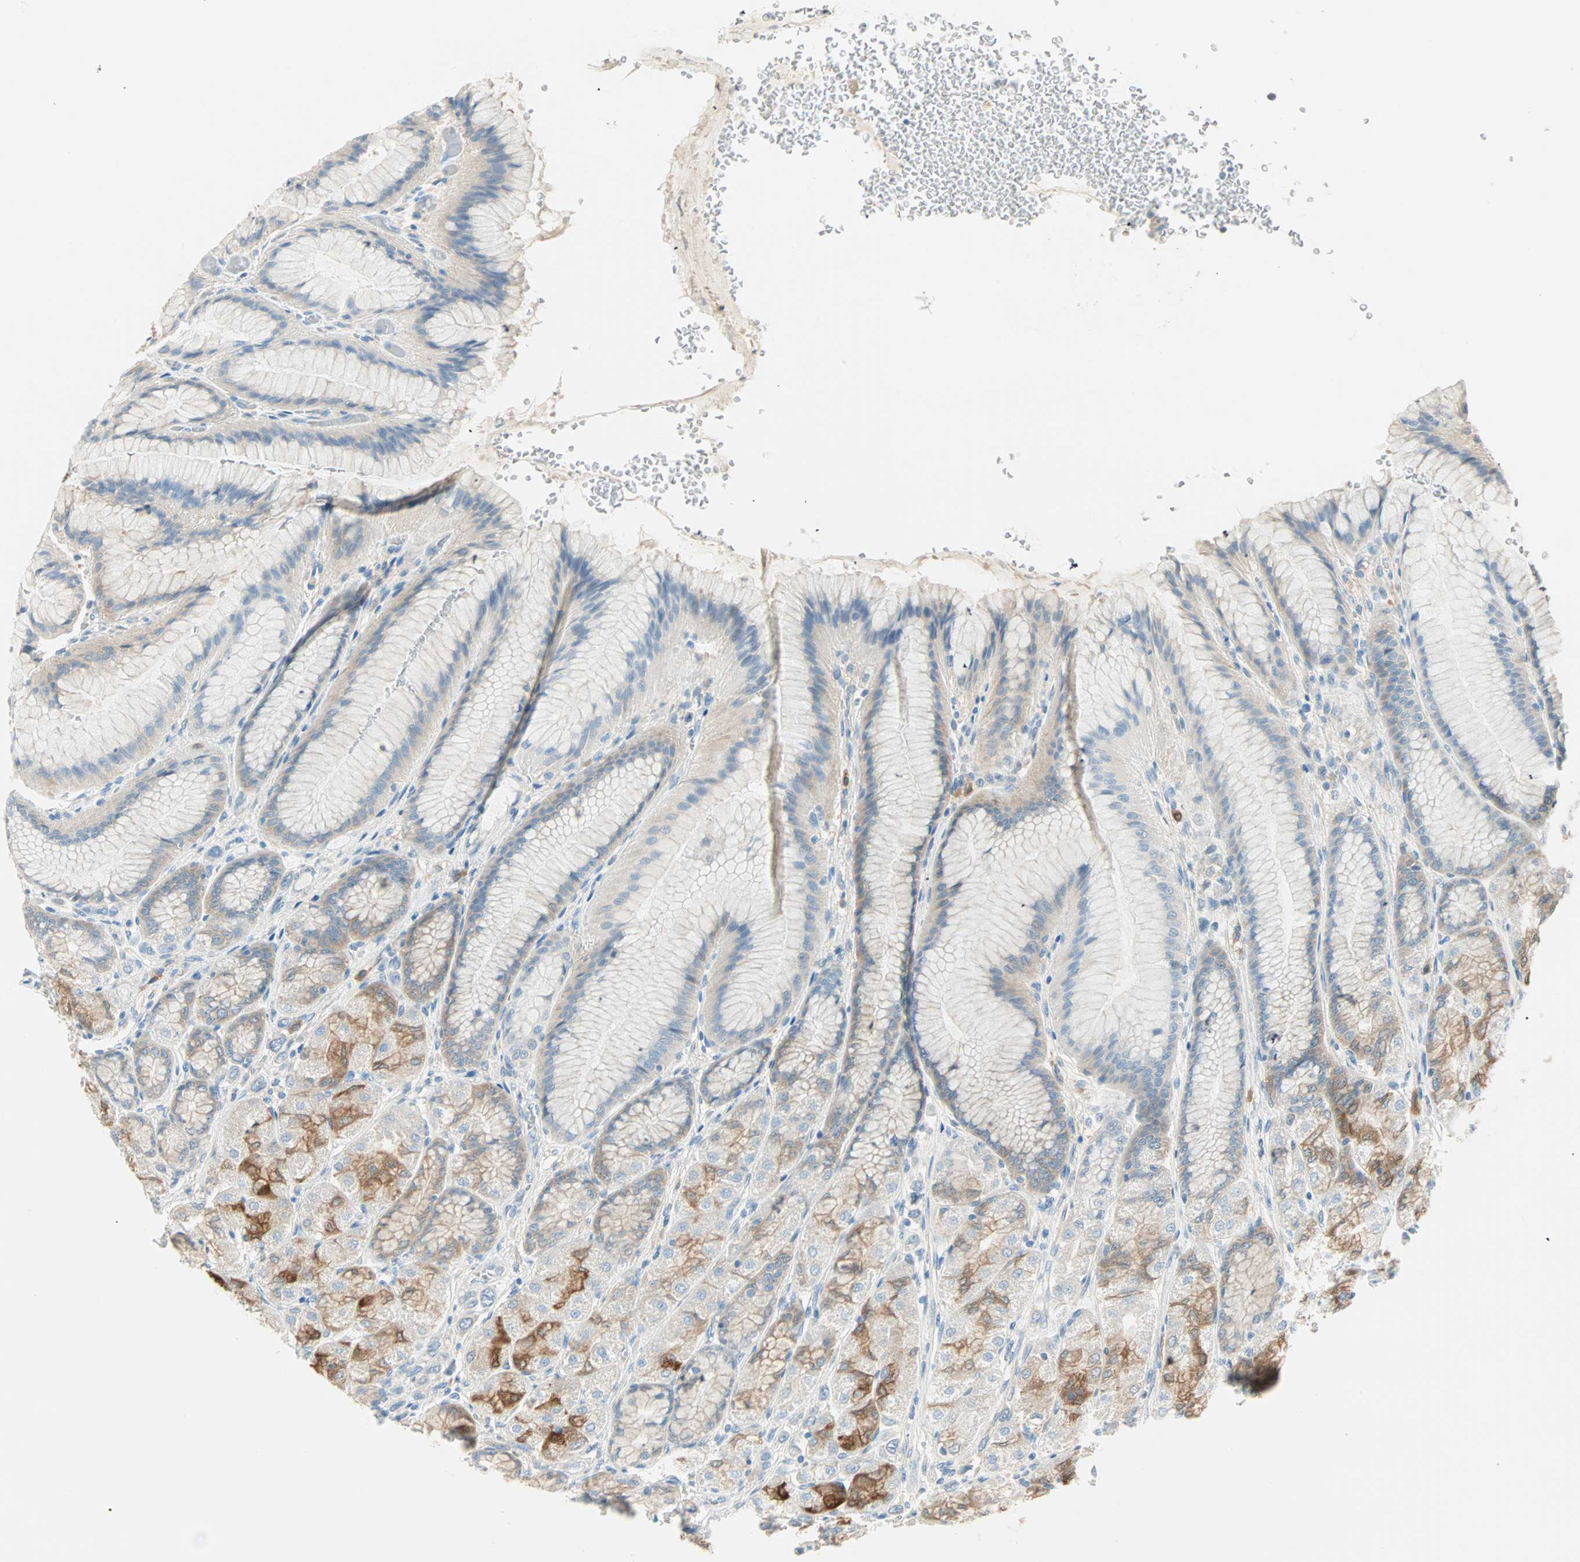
{"staining": {"intensity": "strong", "quantity": "<25%", "location": "cytoplasmic/membranous"}, "tissue": "stomach", "cell_type": "Glandular cells", "image_type": "normal", "snomed": [{"axis": "morphology", "description": "Normal tissue, NOS"}, {"axis": "morphology", "description": "Adenocarcinoma, NOS"}, {"axis": "topography", "description": "Stomach"}, {"axis": "topography", "description": "Stomach, lower"}], "caption": "IHC image of benign stomach stained for a protein (brown), which reveals medium levels of strong cytoplasmic/membranous staining in approximately <25% of glandular cells.", "gene": "ATF6", "patient": {"sex": "female", "age": 65}}